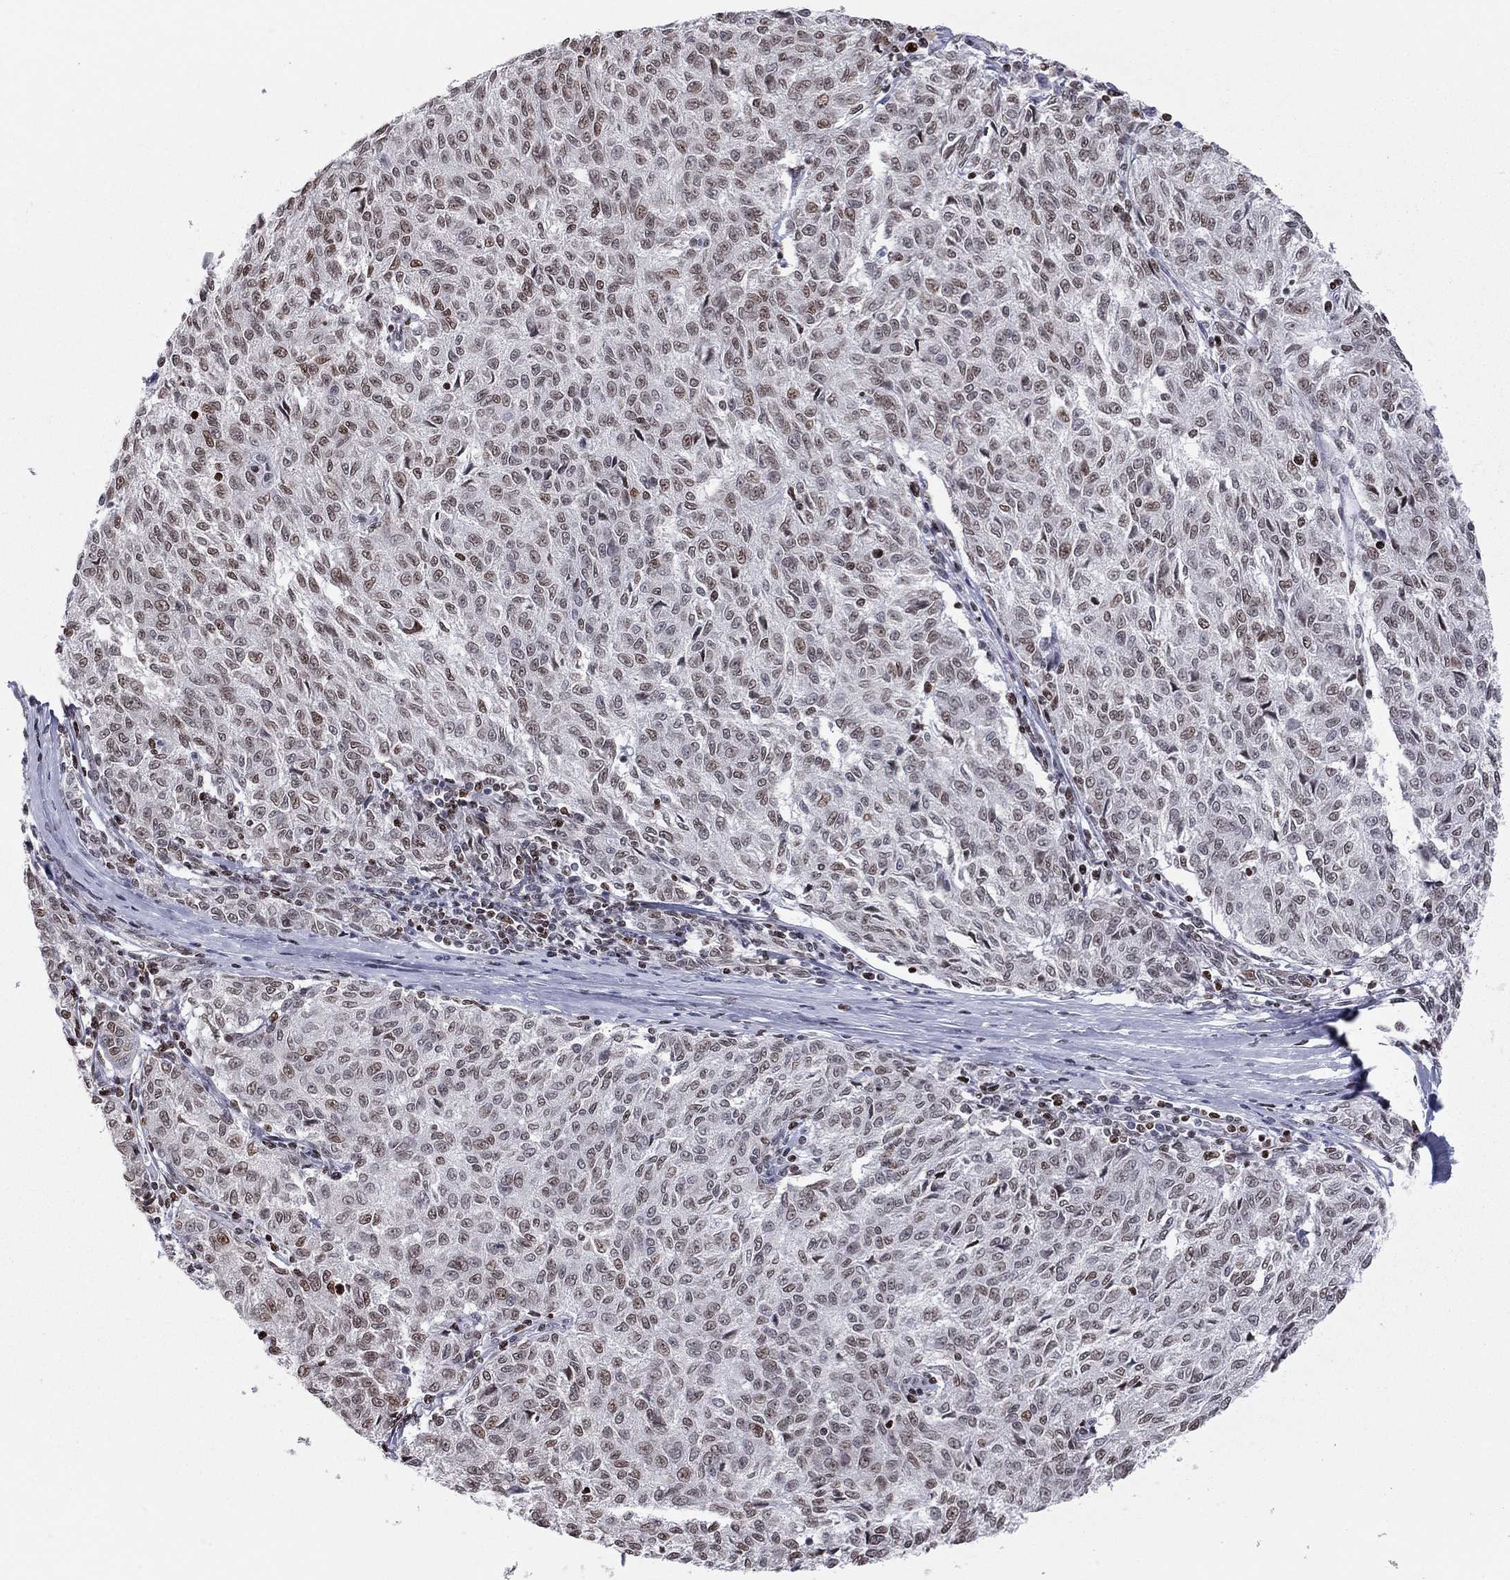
{"staining": {"intensity": "weak", "quantity": "25%-75%", "location": "nuclear"}, "tissue": "melanoma", "cell_type": "Tumor cells", "image_type": "cancer", "snomed": [{"axis": "morphology", "description": "Malignant melanoma, NOS"}, {"axis": "topography", "description": "Skin"}], "caption": "Protein staining of malignant melanoma tissue reveals weak nuclear staining in about 25%-75% of tumor cells. Immunohistochemistry (ihc) stains the protein in brown and the nuclei are stained blue.", "gene": "H2AX", "patient": {"sex": "female", "age": 72}}